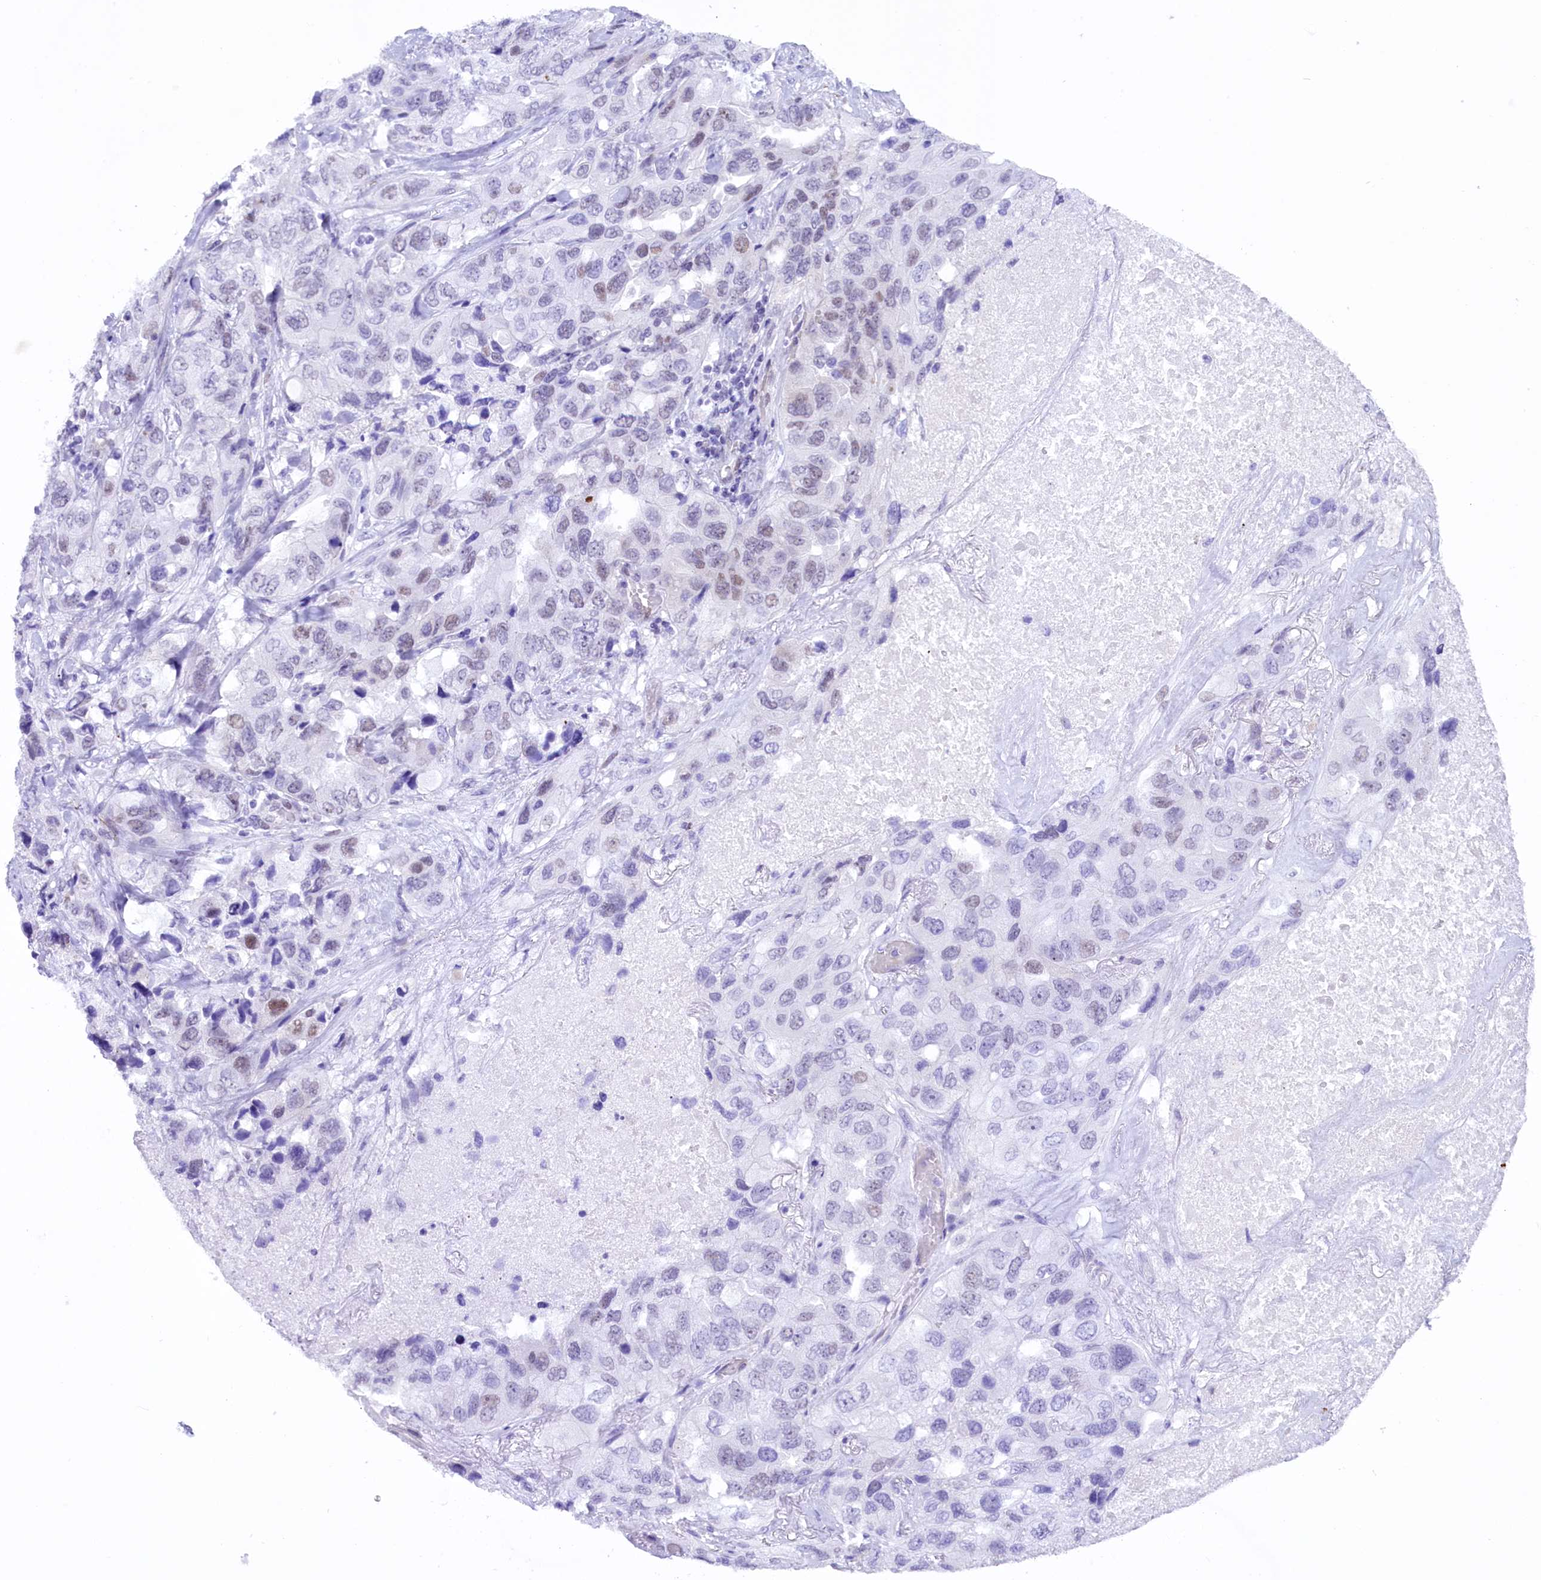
{"staining": {"intensity": "weak", "quantity": "<25%", "location": "nuclear"}, "tissue": "lung cancer", "cell_type": "Tumor cells", "image_type": "cancer", "snomed": [{"axis": "morphology", "description": "Squamous cell carcinoma, NOS"}, {"axis": "topography", "description": "Lung"}], "caption": "An immunohistochemistry micrograph of lung cancer is shown. There is no staining in tumor cells of lung cancer.", "gene": "RPS6KB1", "patient": {"sex": "female", "age": 73}}